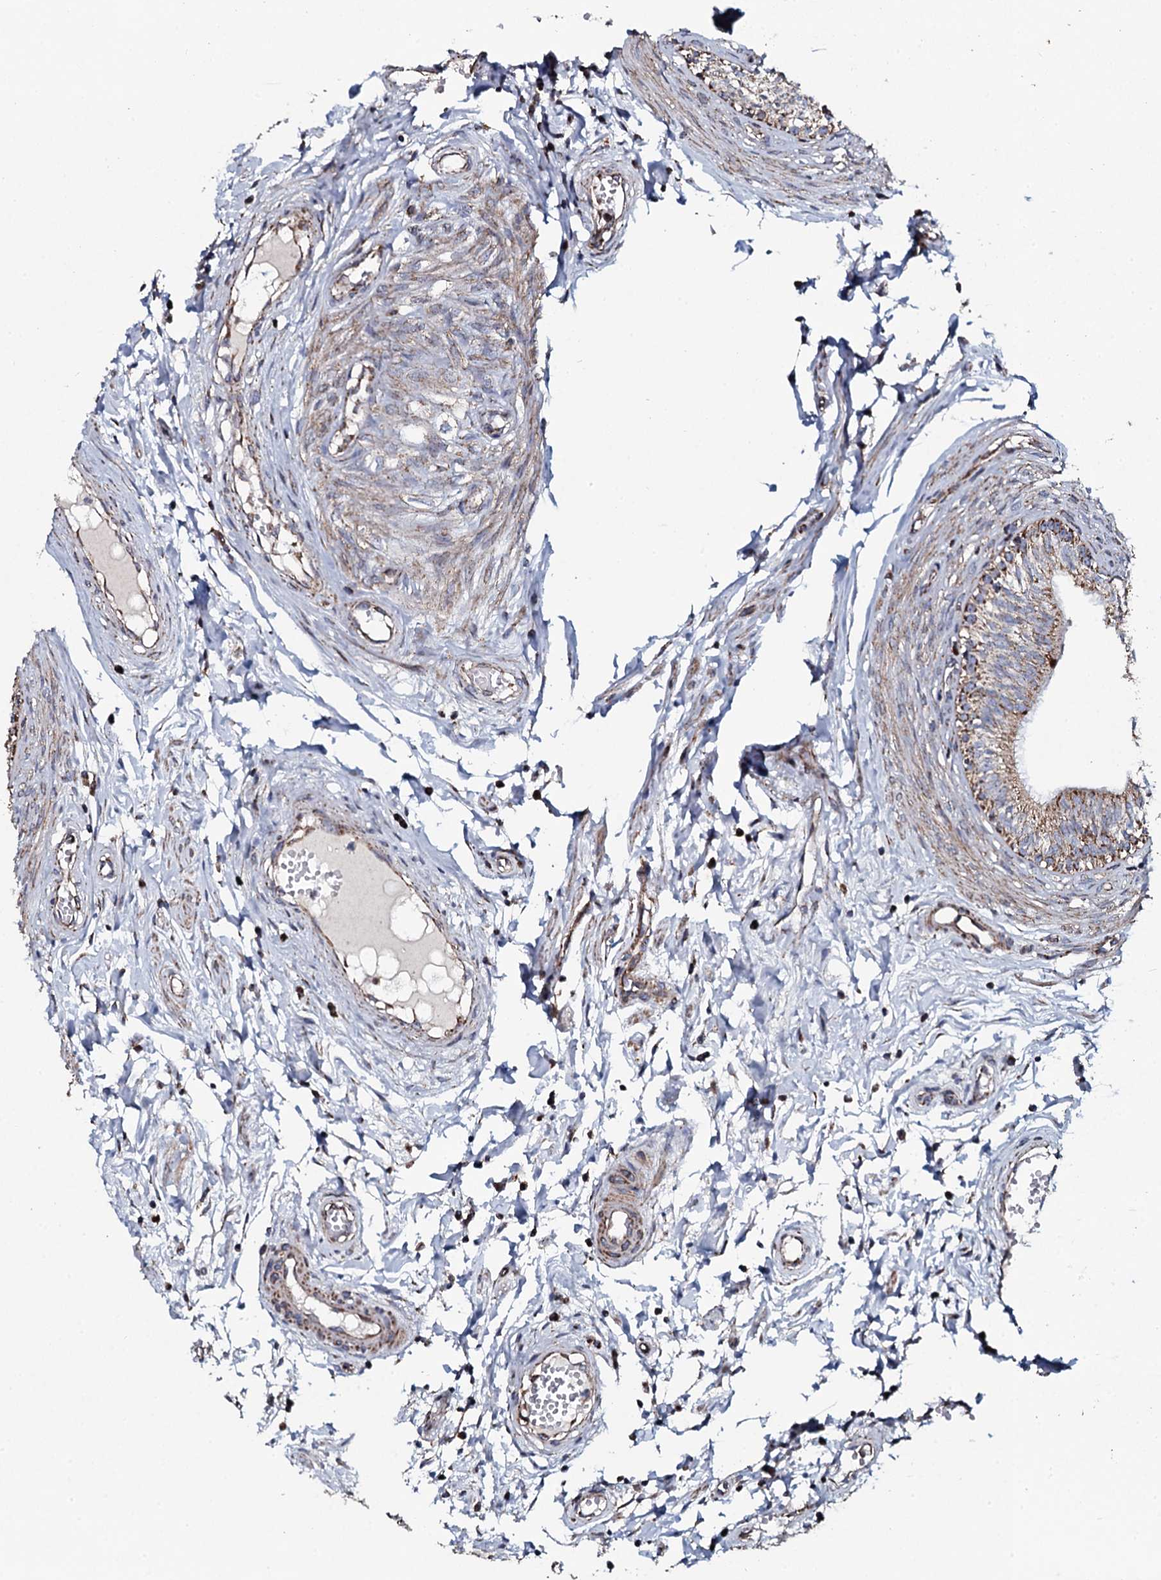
{"staining": {"intensity": "moderate", "quantity": "25%-75%", "location": "cytoplasmic/membranous"}, "tissue": "epididymis", "cell_type": "Glandular cells", "image_type": "normal", "snomed": [{"axis": "morphology", "description": "Normal tissue, NOS"}, {"axis": "topography", "description": "Epididymis, spermatic cord, NOS"}], "caption": "The photomicrograph reveals staining of unremarkable epididymis, revealing moderate cytoplasmic/membranous protein expression (brown color) within glandular cells. Immunohistochemistry stains the protein of interest in brown and the nuclei are stained blue.", "gene": "EVC2", "patient": {"sex": "male", "age": 22}}